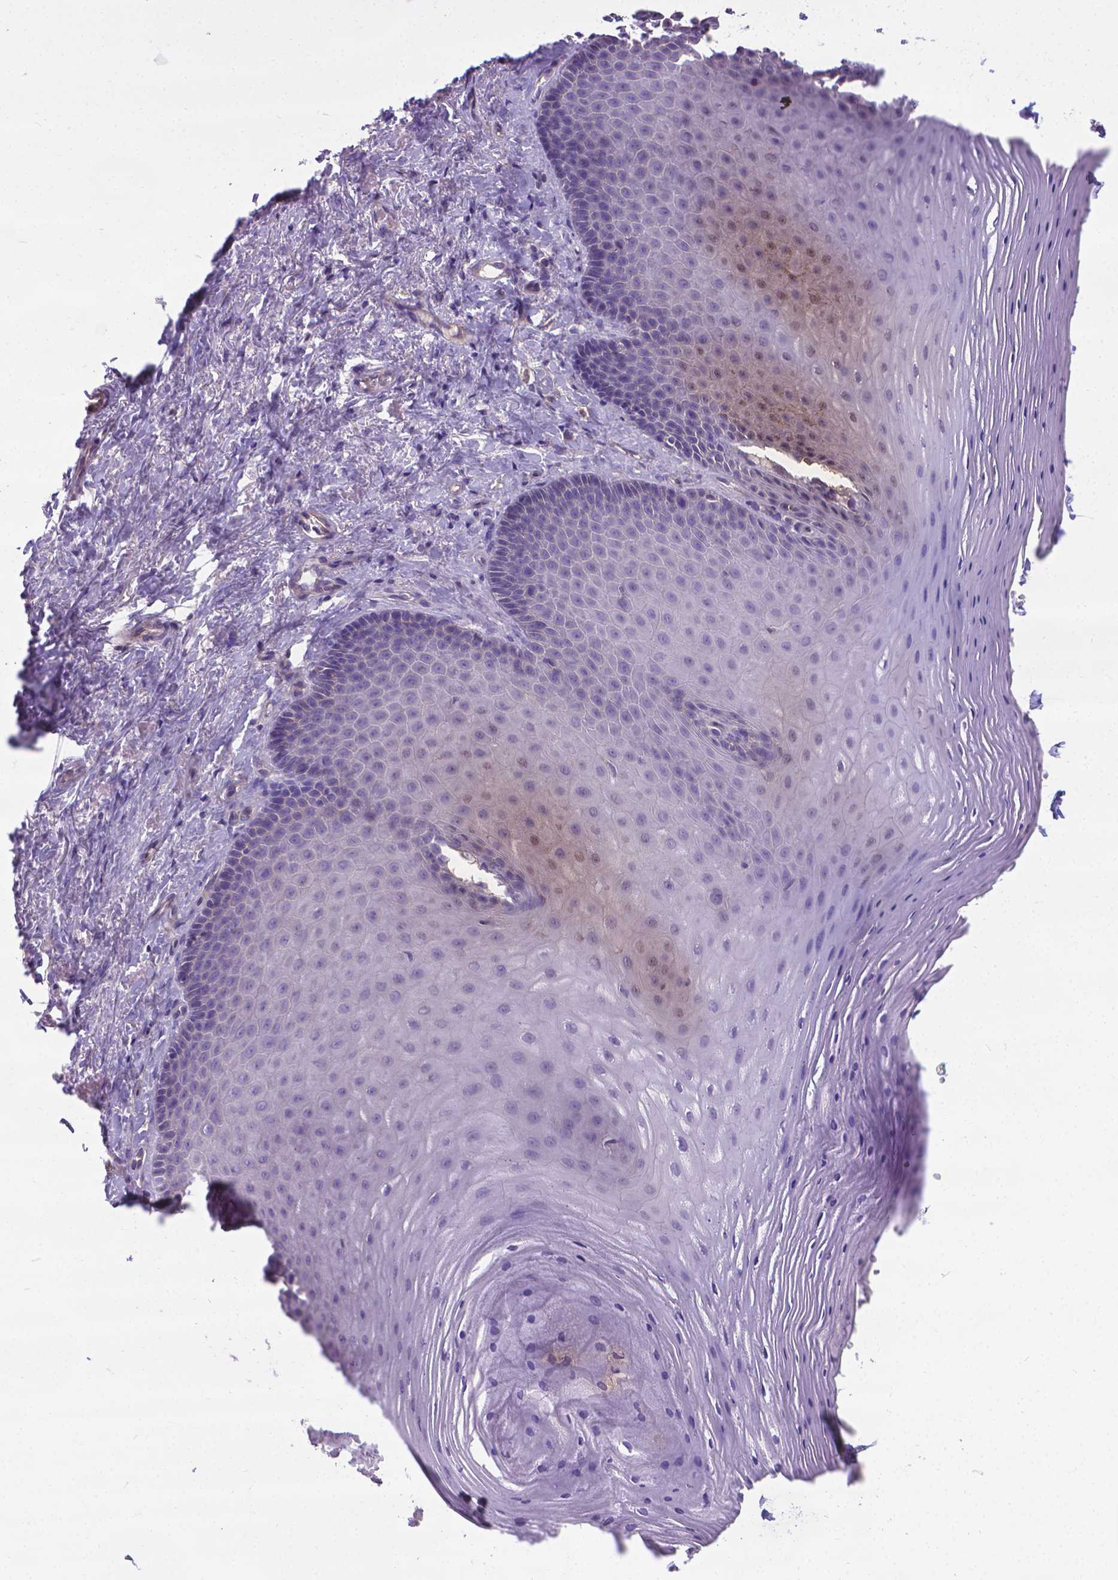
{"staining": {"intensity": "negative", "quantity": "none", "location": "none"}, "tissue": "vagina", "cell_type": "Squamous epithelial cells", "image_type": "normal", "snomed": [{"axis": "morphology", "description": "Normal tissue, NOS"}, {"axis": "topography", "description": "Vagina"}], "caption": "Protein analysis of unremarkable vagina reveals no significant expression in squamous epithelial cells.", "gene": "CFAP299", "patient": {"sex": "female", "age": 83}}